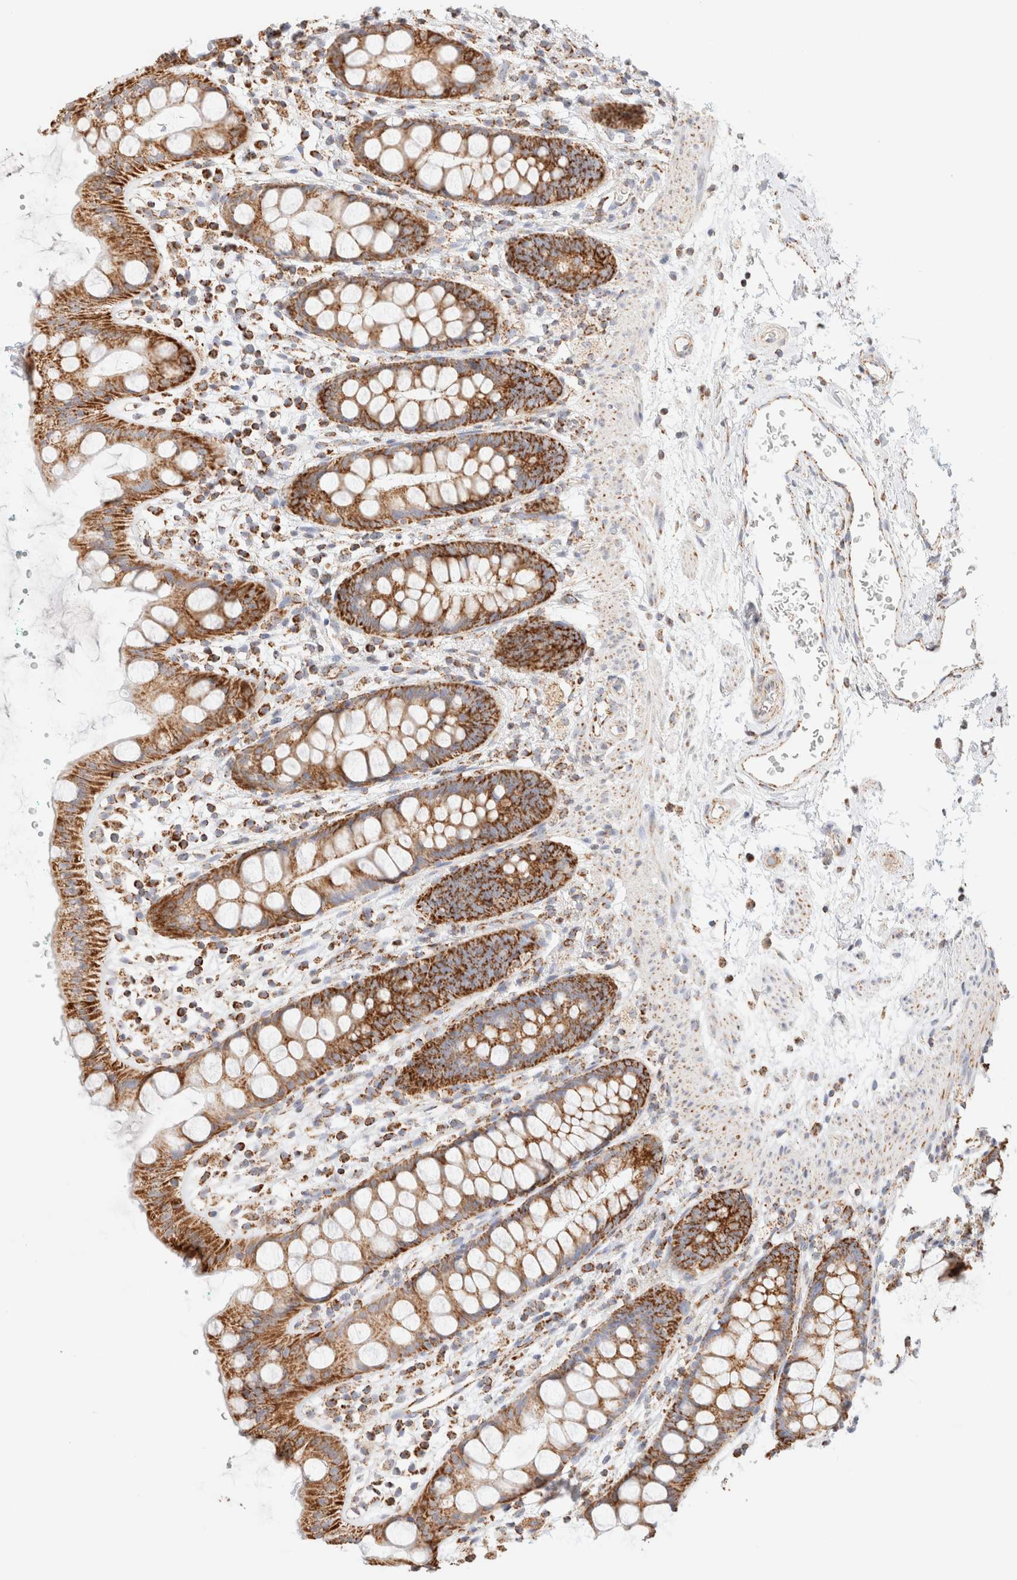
{"staining": {"intensity": "strong", "quantity": ">75%", "location": "cytoplasmic/membranous"}, "tissue": "rectum", "cell_type": "Glandular cells", "image_type": "normal", "snomed": [{"axis": "morphology", "description": "Normal tissue, NOS"}, {"axis": "topography", "description": "Rectum"}], "caption": "Immunohistochemical staining of normal rectum shows >75% levels of strong cytoplasmic/membranous protein staining in about >75% of glandular cells. (brown staining indicates protein expression, while blue staining denotes nuclei).", "gene": "PHB2", "patient": {"sex": "female", "age": 65}}